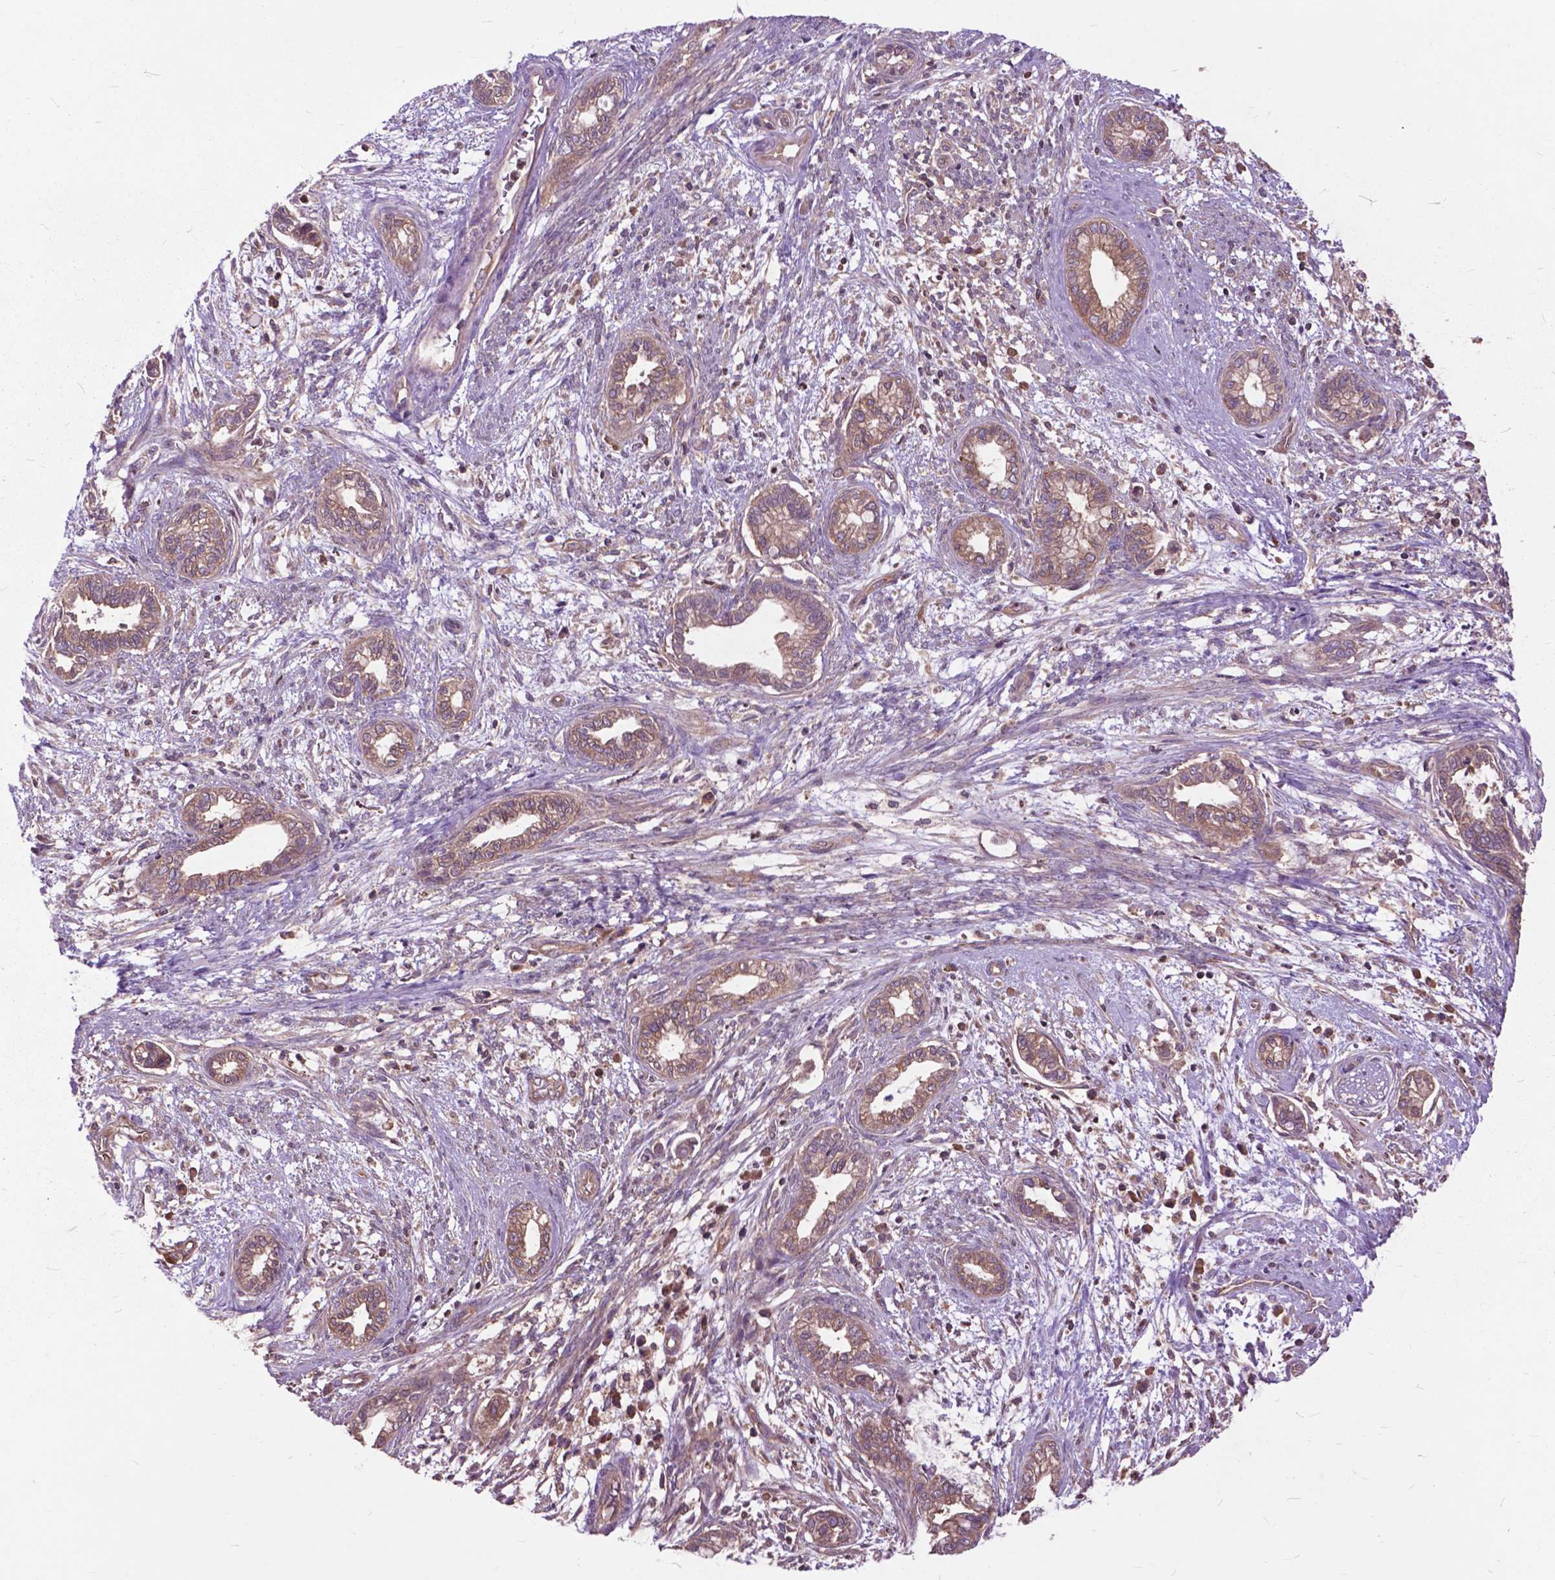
{"staining": {"intensity": "moderate", "quantity": ">75%", "location": "cytoplasmic/membranous"}, "tissue": "cervical cancer", "cell_type": "Tumor cells", "image_type": "cancer", "snomed": [{"axis": "morphology", "description": "Adenocarcinoma, NOS"}, {"axis": "topography", "description": "Cervix"}], "caption": "Immunohistochemical staining of adenocarcinoma (cervical) displays medium levels of moderate cytoplasmic/membranous expression in approximately >75% of tumor cells.", "gene": "ARAF", "patient": {"sex": "female", "age": 62}}